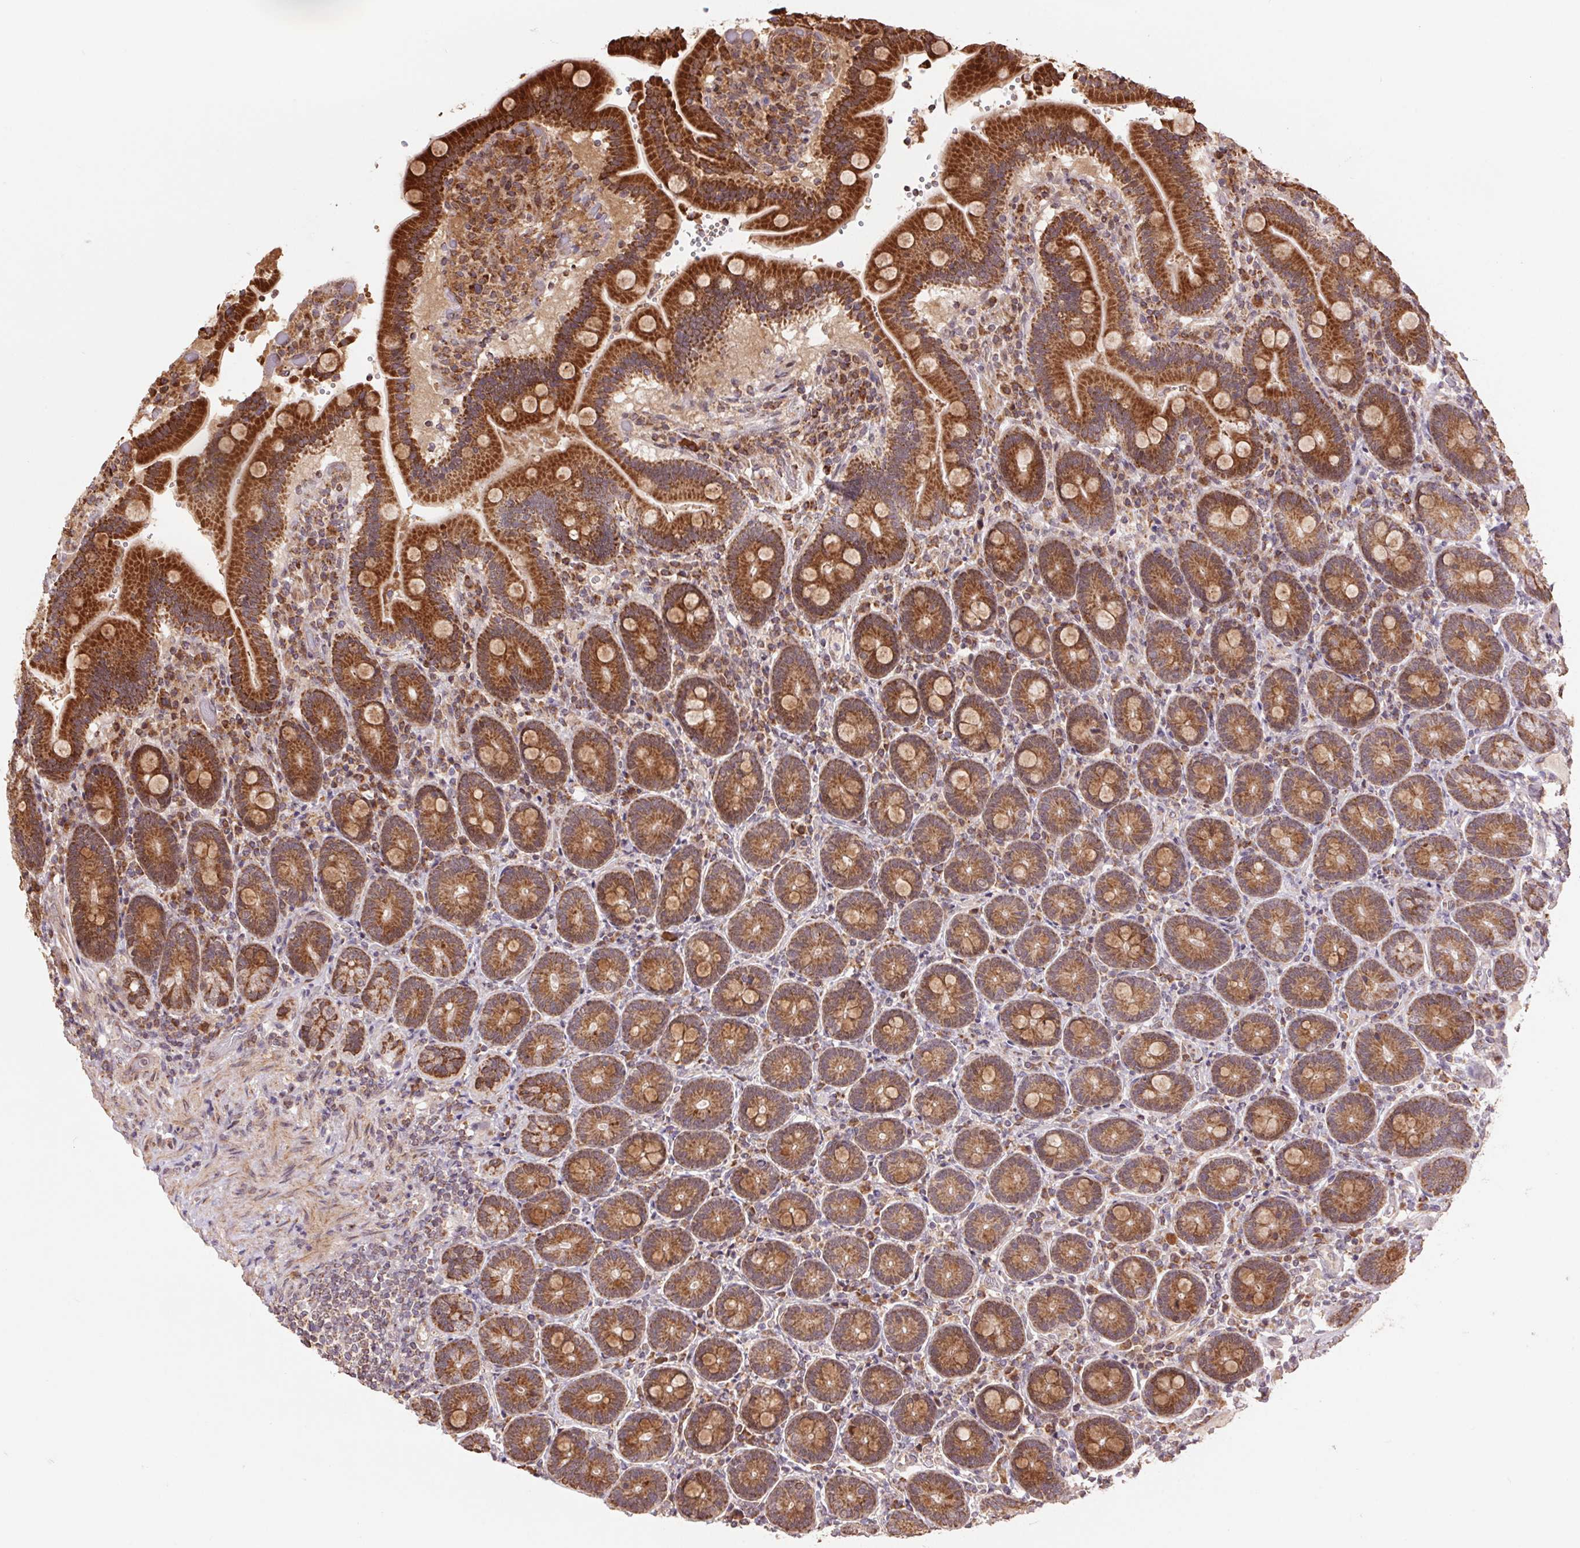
{"staining": {"intensity": "strong", "quantity": ">75%", "location": "cytoplasmic/membranous"}, "tissue": "duodenum", "cell_type": "Glandular cells", "image_type": "normal", "snomed": [{"axis": "morphology", "description": "Normal tissue, NOS"}, {"axis": "topography", "description": "Duodenum"}], "caption": "An immunohistochemistry image of benign tissue is shown. Protein staining in brown shows strong cytoplasmic/membranous positivity in duodenum within glandular cells. Nuclei are stained in blue.", "gene": "PDHA1", "patient": {"sex": "female", "age": 62}}